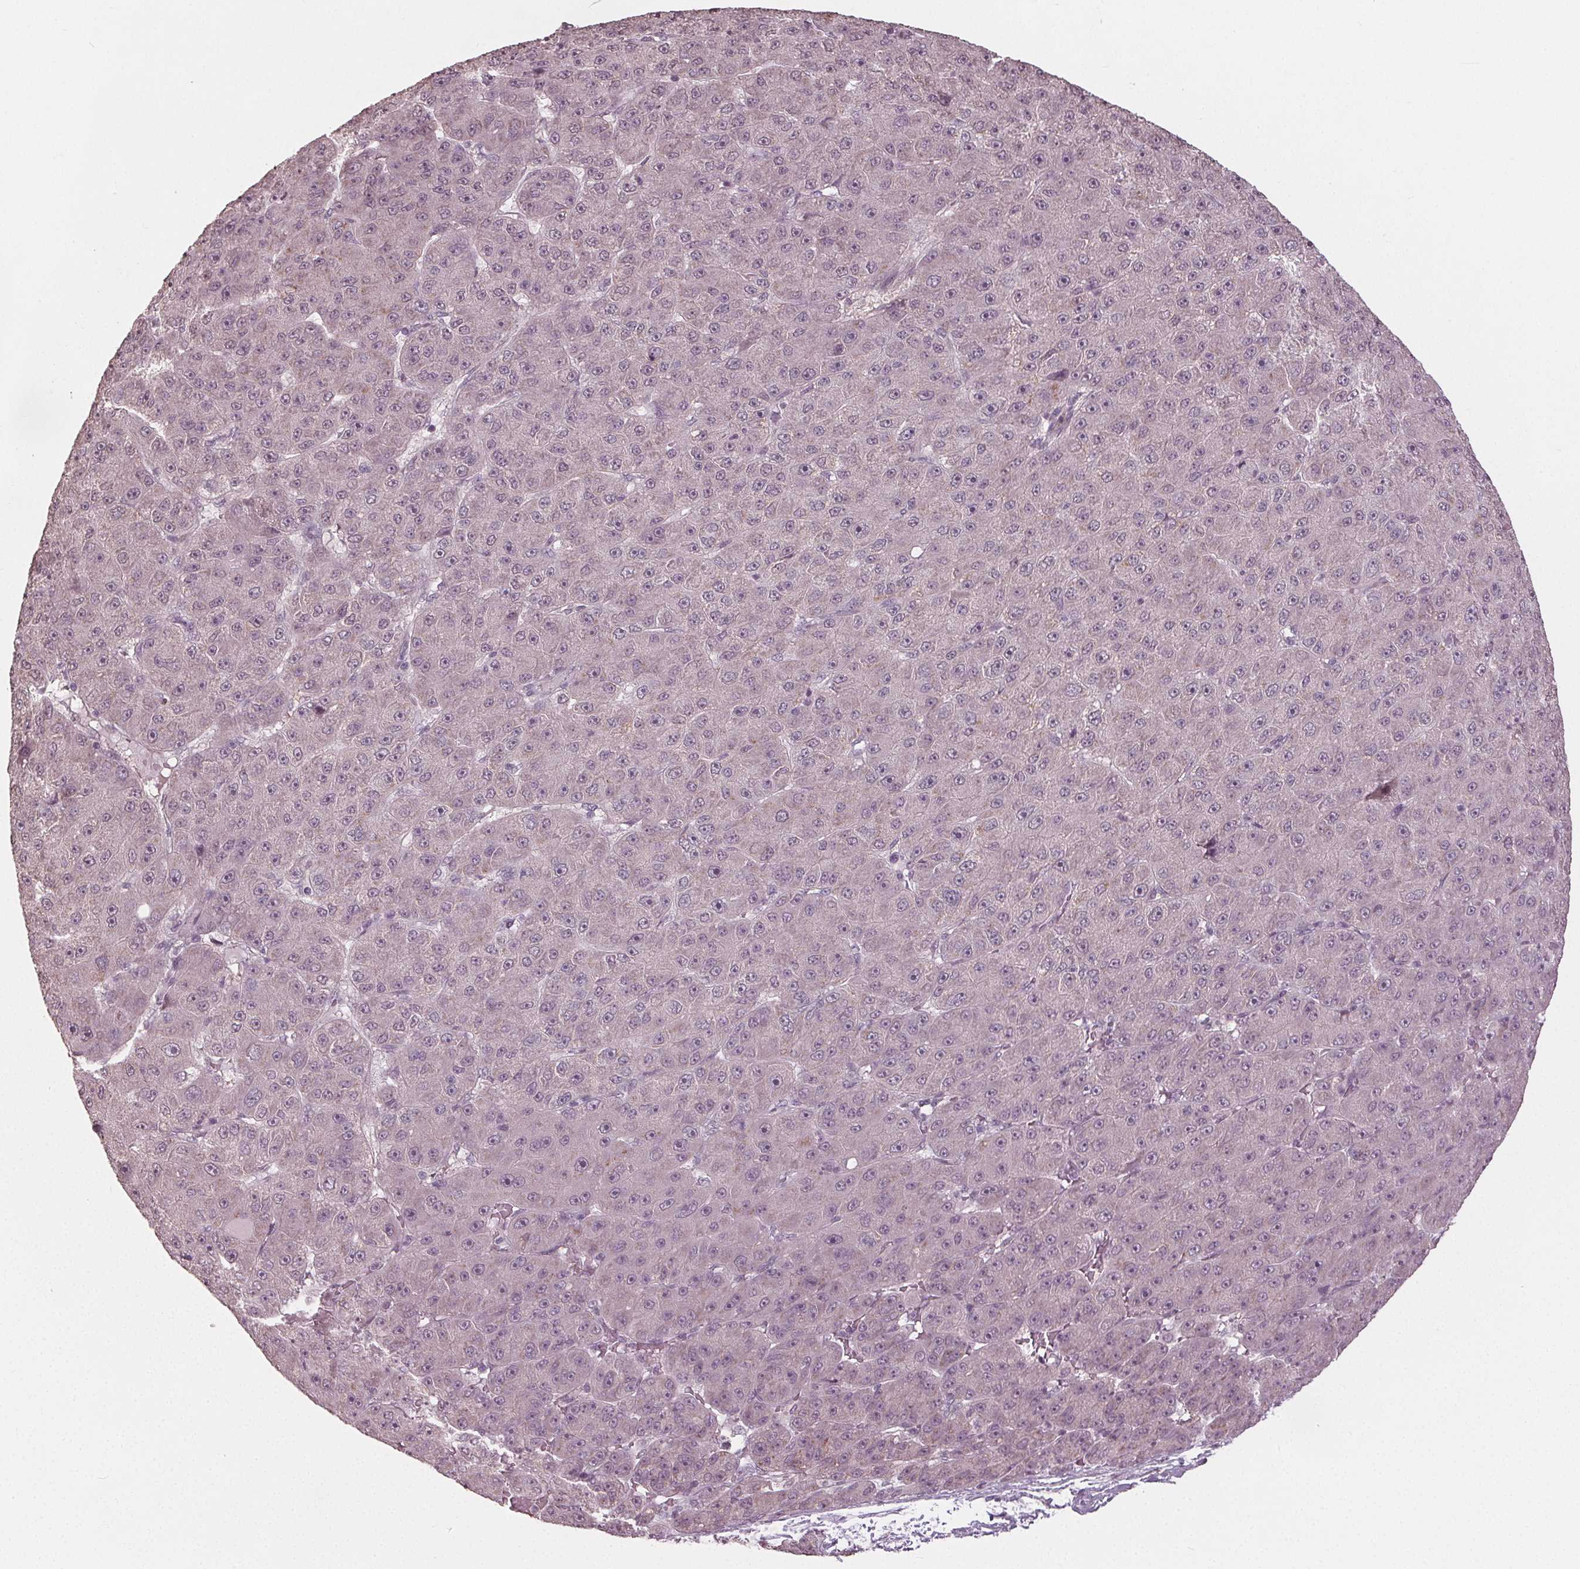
{"staining": {"intensity": "negative", "quantity": "none", "location": "none"}, "tissue": "liver cancer", "cell_type": "Tumor cells", "image_type": "cancer", "snomed": [{"axis": "morphology", "description": "Carcinoma, Hepatocellular, NOS"}, {"axis": "topography", "description": "Liver"}], "caption": "This histopathology image is of liver cancer stained with immunohistochemistry (IHC) to label a protein in brown with the nuclei are counter-stained blue. There is no positivity in tumor cells.", "gene": "CXCL16", "patient": {"sex": "male", "age": 67}}